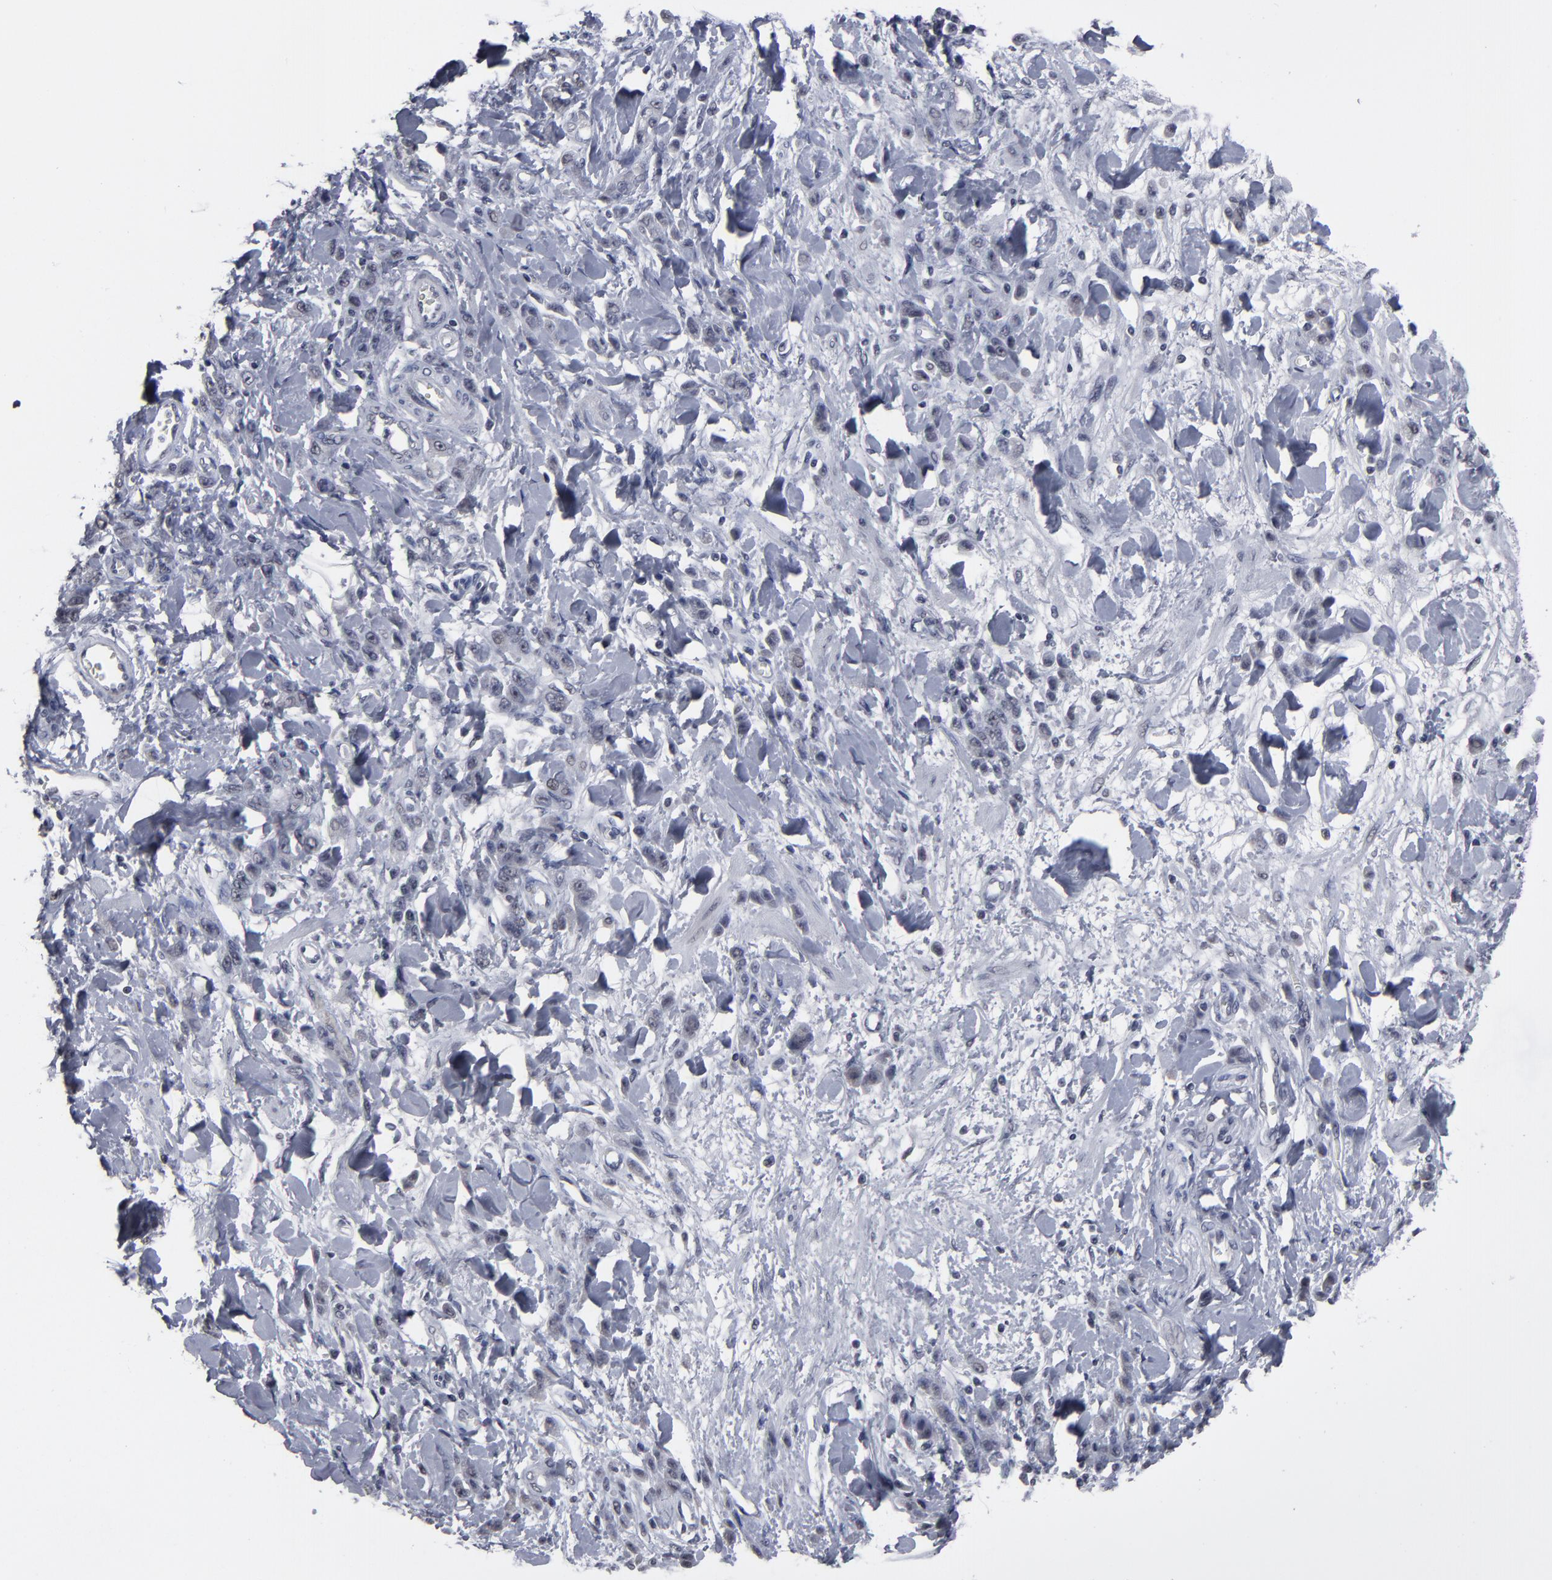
{"staining": {"intensity": "negative", "quantity": "none", "location": "none"}, "tissue": "stomach cancer", "cell_type": "Tumor cells", "image_type": "cancer", "snomed": [{"axis": "morphology", "description": "Normal tissue, NOS"}, {"axis": "morphology", "description": "Adenocarcinoma, NOS"}, {"axis": "topography", "description": "Stomach"}], "caption": "Human adenocarcinoma (stomach) stained for a protein using IHC demonstrates no staining in tumor cells.", "gene": "SSRP1", "patient": {"sex": "male", "age": 82}}